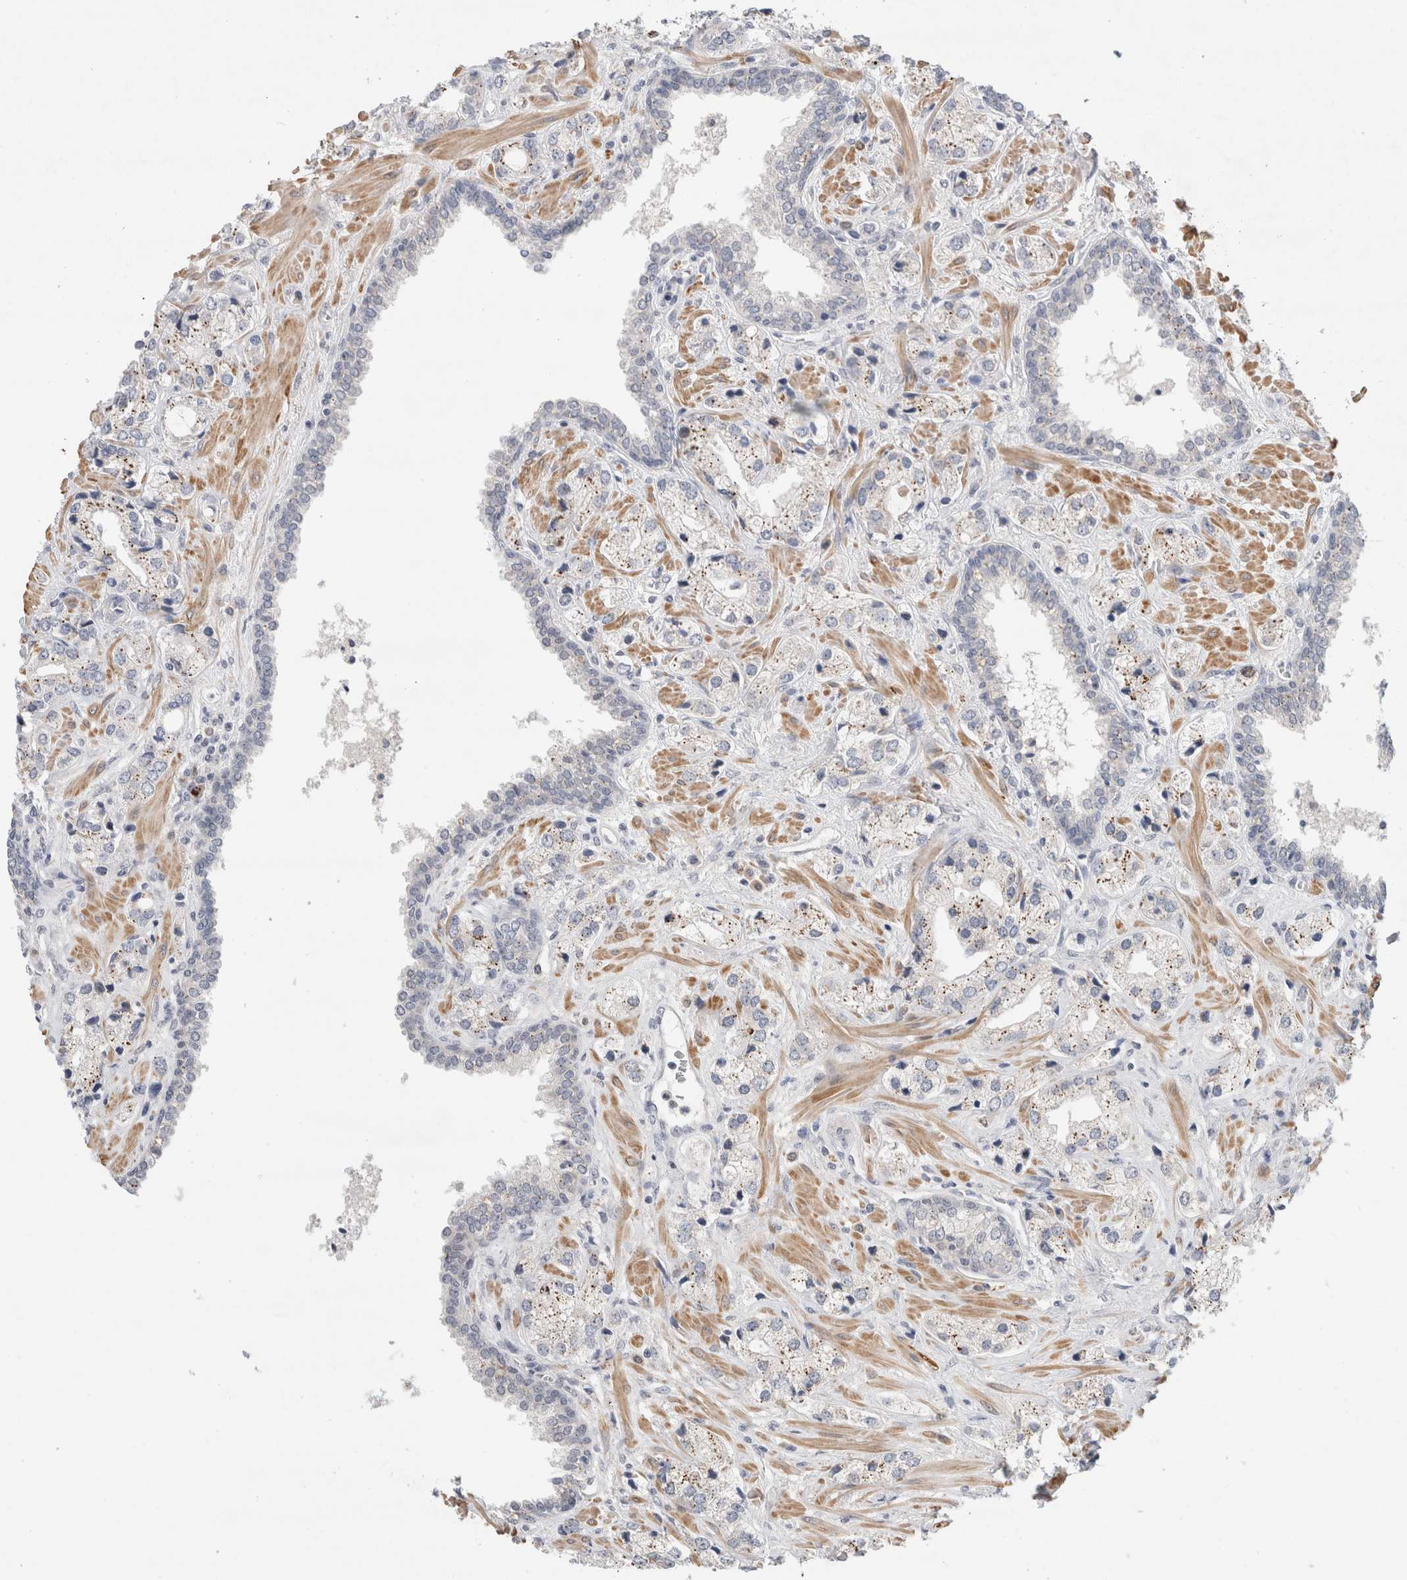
{"staining": {"intensity": "negative", "quantity": "none", "location": "none"}, "tissue": "prostate cancer", "cell_type": "Tumor cells", "image_type": "cancer", "snomed": [{"axis": "morphology", "description": "Adenocarcinoma, High grade"}, {"axis": "topography", "description": "Prostate"}], "caption": "This is an IHC image of prostate high-grade adenocarcinoma. There is no positivity in tumor cells.", "gene": "KNL1", "patient": {"sex": "male", "age": 66}}